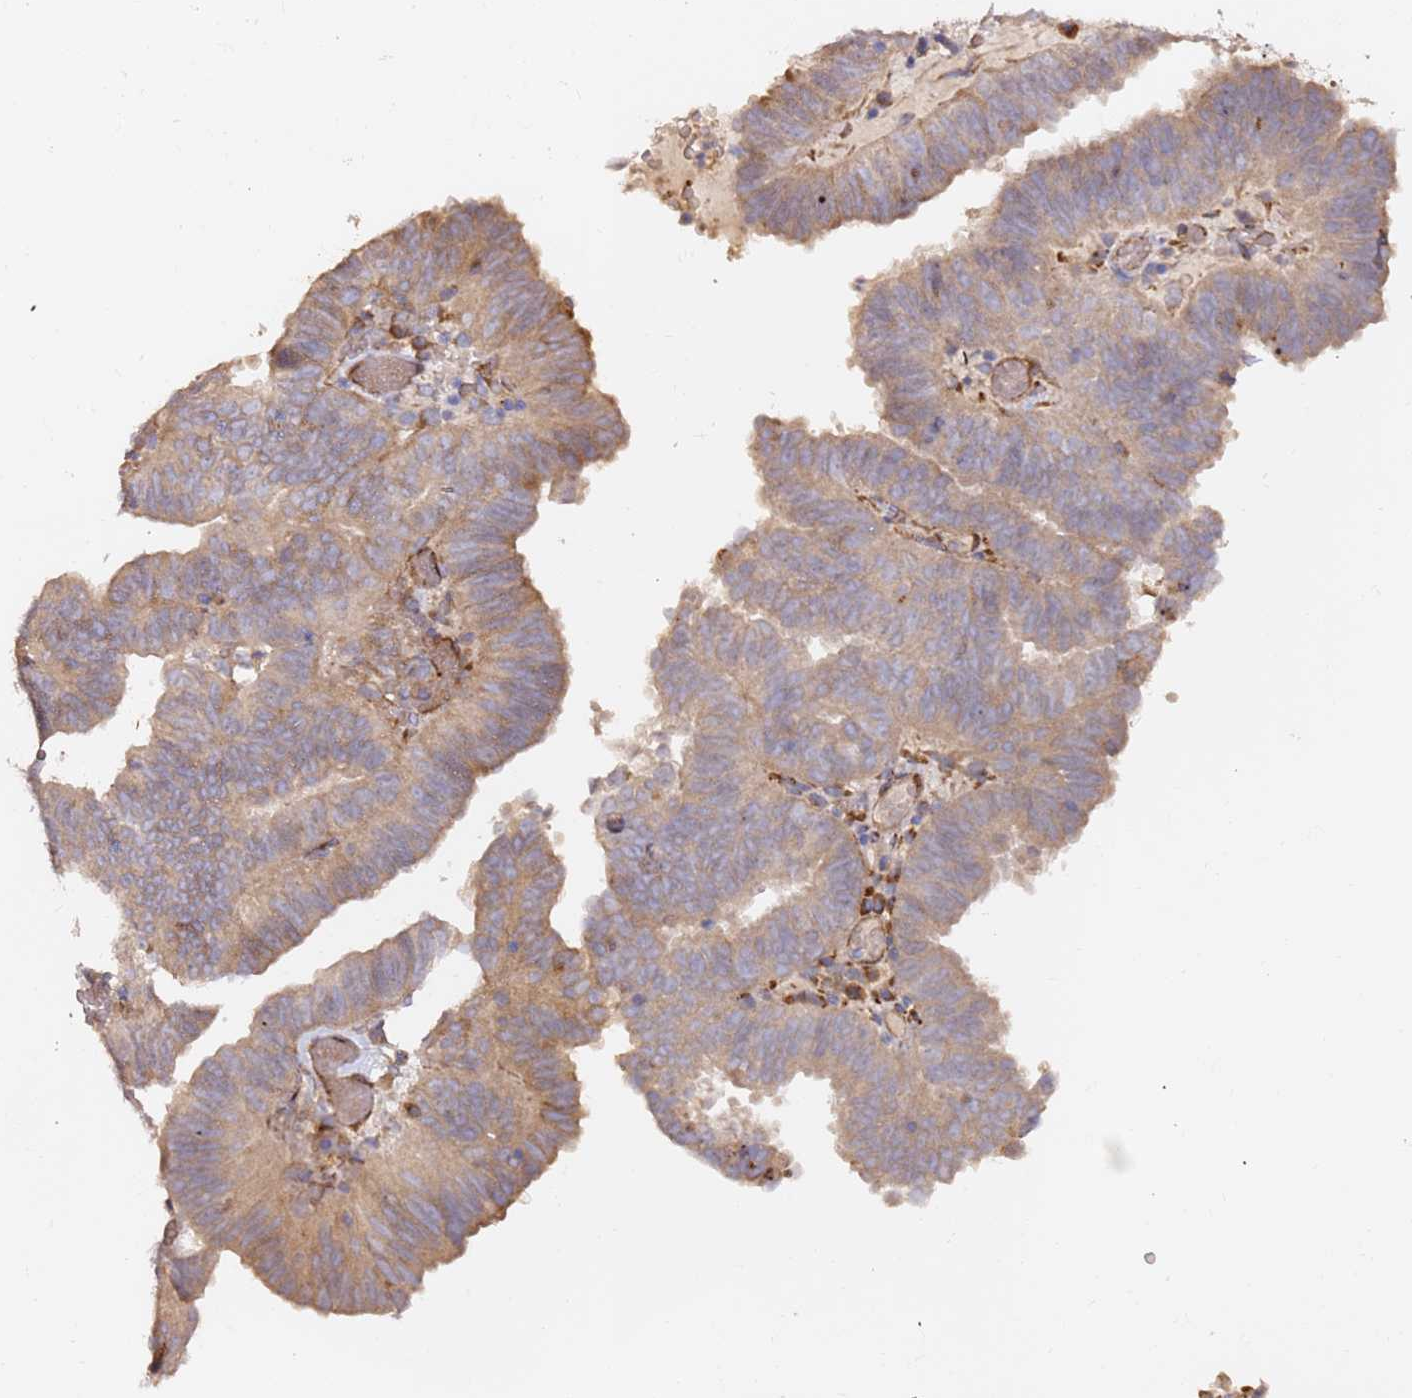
{"staining": {"intensity": "weak", "quantity": "25%-75%", "location": "cytoplasmic/membranous"}, "tissue": "endometrial cancer", "cell_type": "Tumor cells", "image_type": "cancer", "snomed": [{"axis": "morphology", "description": "Adenocarcinoma, NOS"}, {"axis": "topography", "description": "Uterus"}], "caption": "Immunohistochemical staining of endometrial adenocarcinoma demonstrates low levels of weak cytoplasmic/membranous positivity in about 25%-75% of tumor cells. Using DAB (3,3'-diaminobenzidine) (brown) and hematoxylin (blue) stains, captured at high magnification using brightfield microscopy.", "gene": "HSD17B7", "patient": {"sex": "female", "age": 77}}